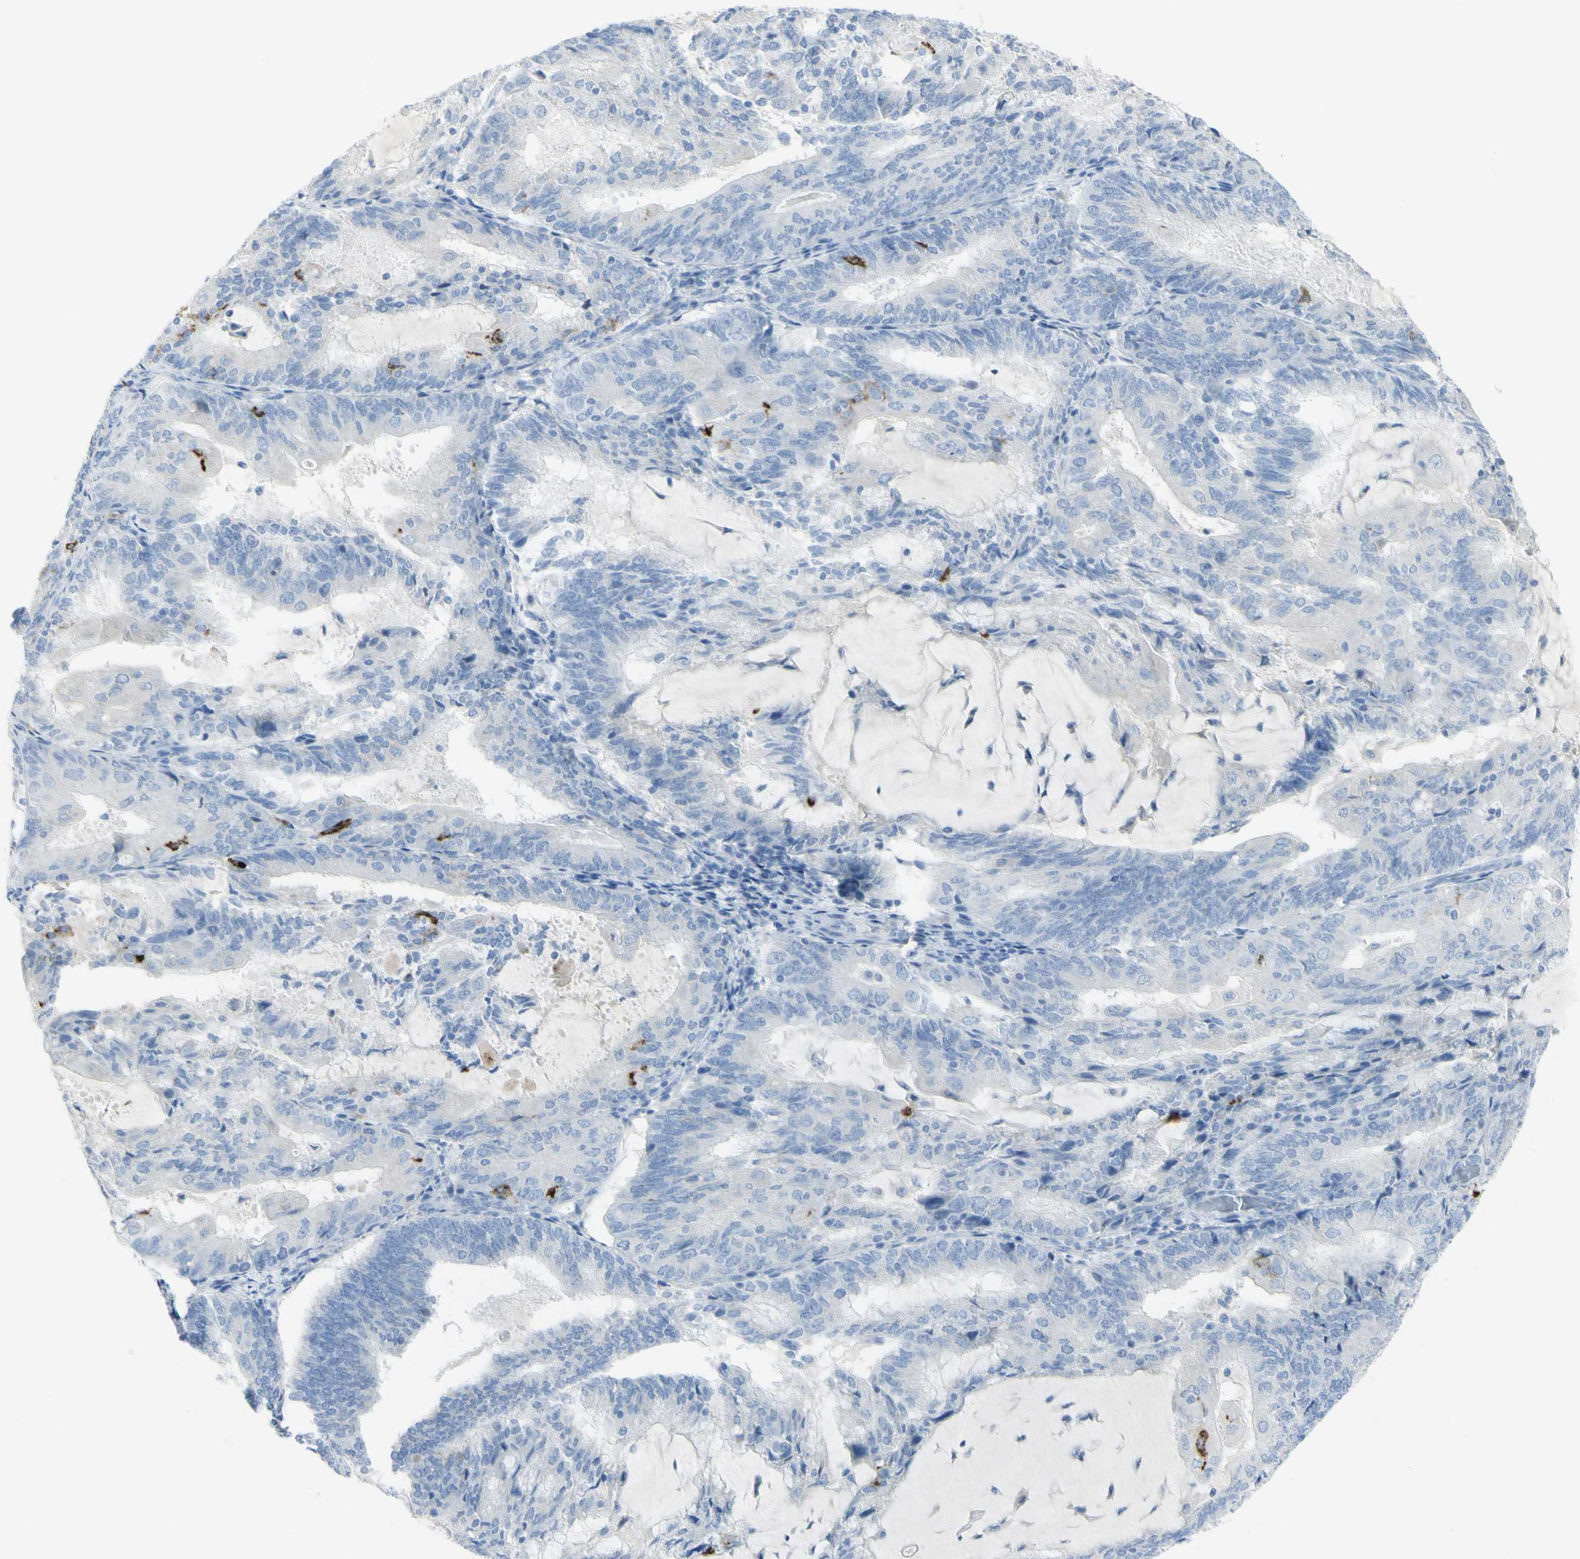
{"staining": {"intensity": "negative", "quantity": "none", "location": "none"}, "tissue": "endometrial cancer", "cell_type": "Tumor cells", "image_type": "cancer", "snomed": [{"axis": "morphology", "description": "Adenocarcinoma, NOS"}, {"axis": "topography", "description": "Endometrium"}], "caption": "Tumor cells show no significant staining in endometrial adenocarcinoma. (DAB IHC with hematoxylin counter stain).", "gene": "CD207", "patient": {"sex": "female", "age": 81}}